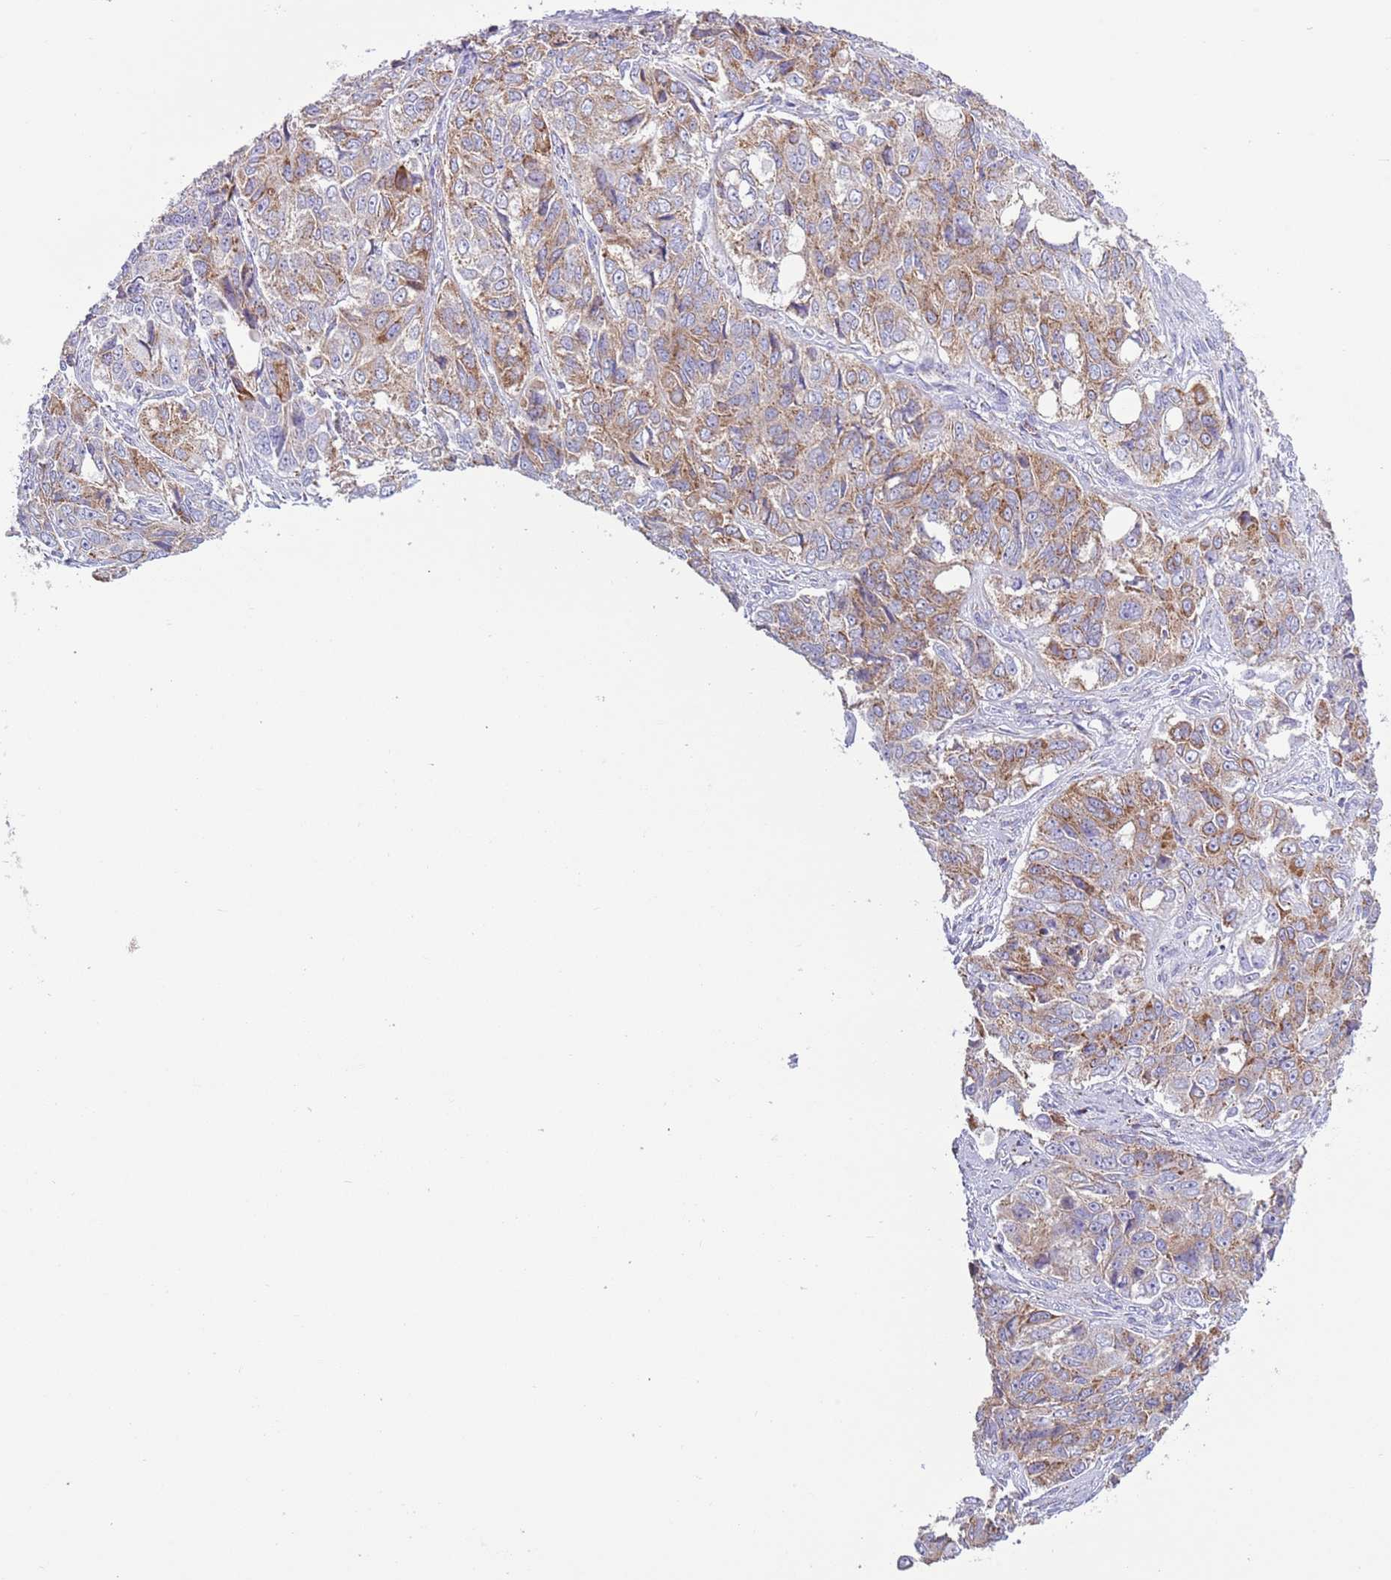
{"staining": {"intensity": "moderate", "quantity": "25%-75%", "location": "cytoplasmic/membranous"}, "tissue": "ovarian cancer", "cell_type": "Tumor cells", "image_type": "cancer", "snomed": [{"axis": "morphology", "description": "Carcinoma, endometroid"}, {"axis": "topography", "description": "Ovary"}], "caption": "DAB immunohistochemical staining of human ovarian cancer (endometroid carcinoma) shows moderate cytoplasmic/membranous protein positivity in about 25%-75% of tumor cells.", "gene": "ATP6V1B1", "patient": {"sex": "female", "age": 51}}